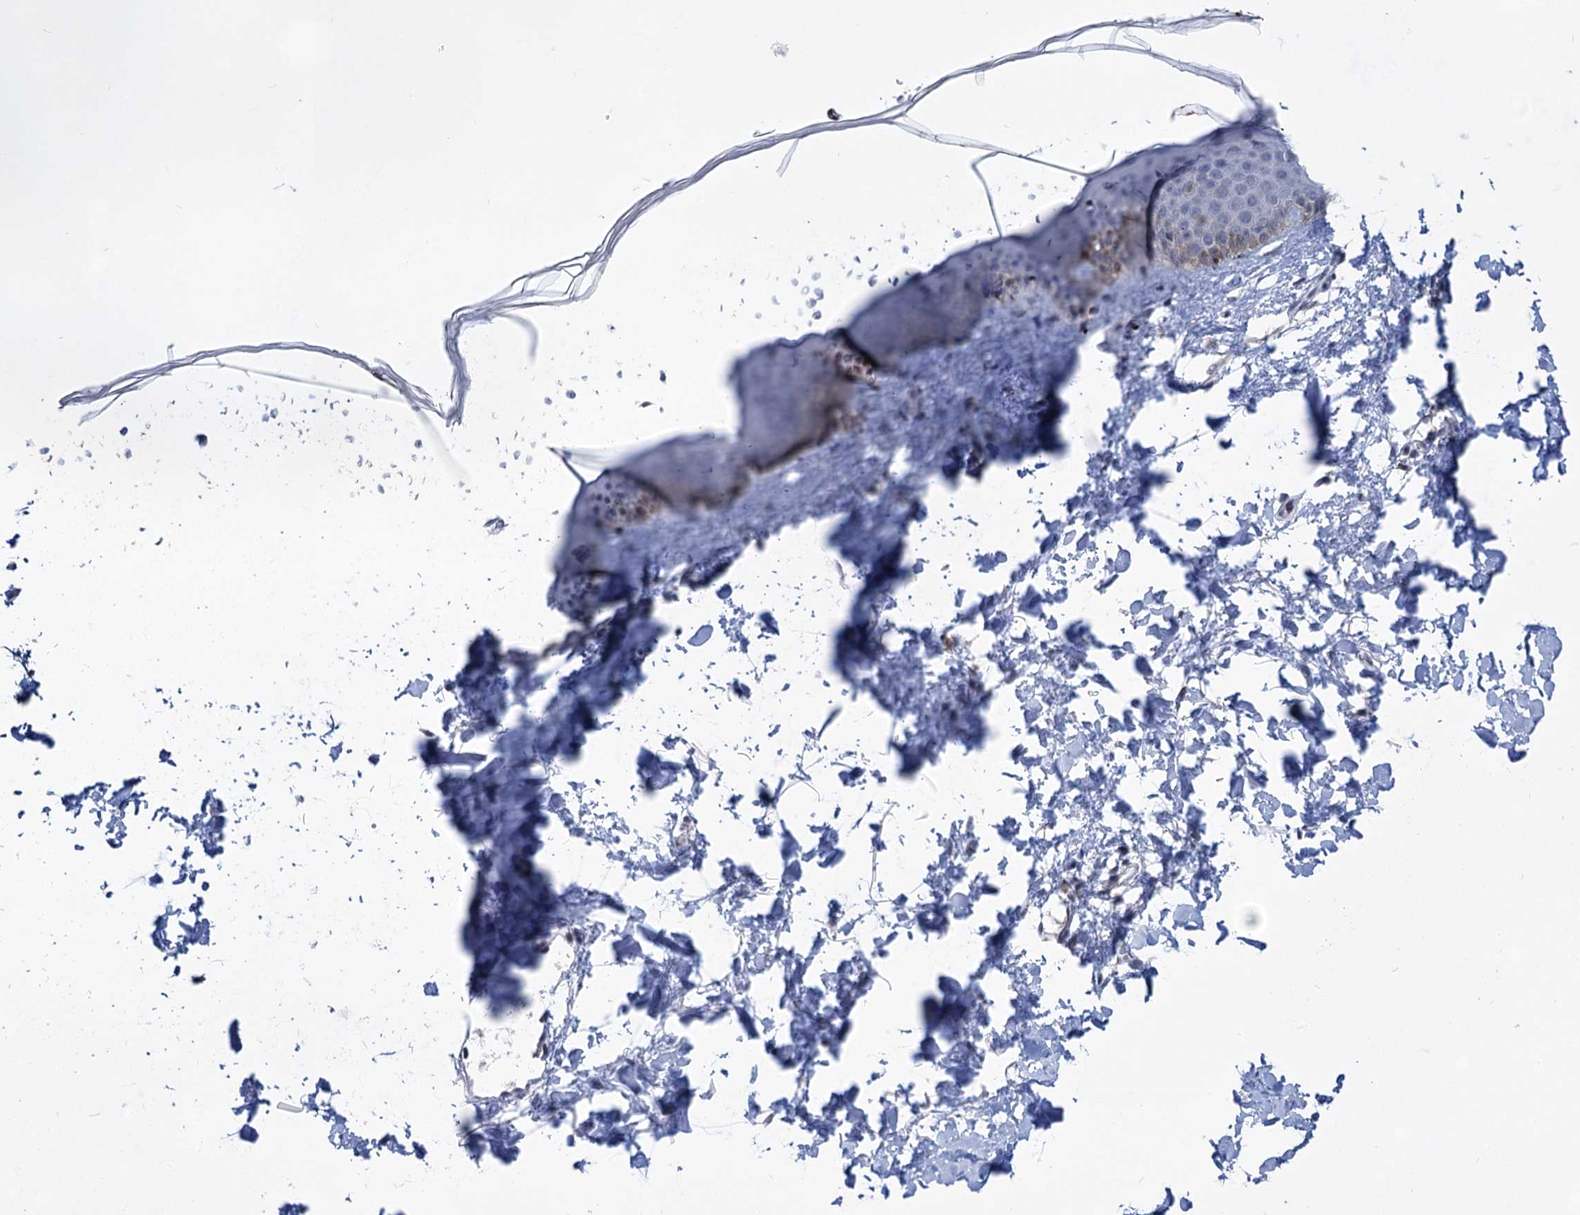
{"staining": {"intensity": "weak", "quantity": ">75%", "location": "cytoplasmic/membranous"}, "tissue": "skin", "cell_type": "Fibroblasts", "image_type": "normal", "snomed": [{"axis": "morphology", "description": "Normal tissue, NOS"}, {"axis": "topography", "description": "Skin"}], "caption": "This micrograph shows IHC staining of normal skin, with low weak cytoplasmic/membranous positivity in approximately >75% of fibroblasts.", "gene": "MON2", "patient": {"sex": "female", "age": 58}}